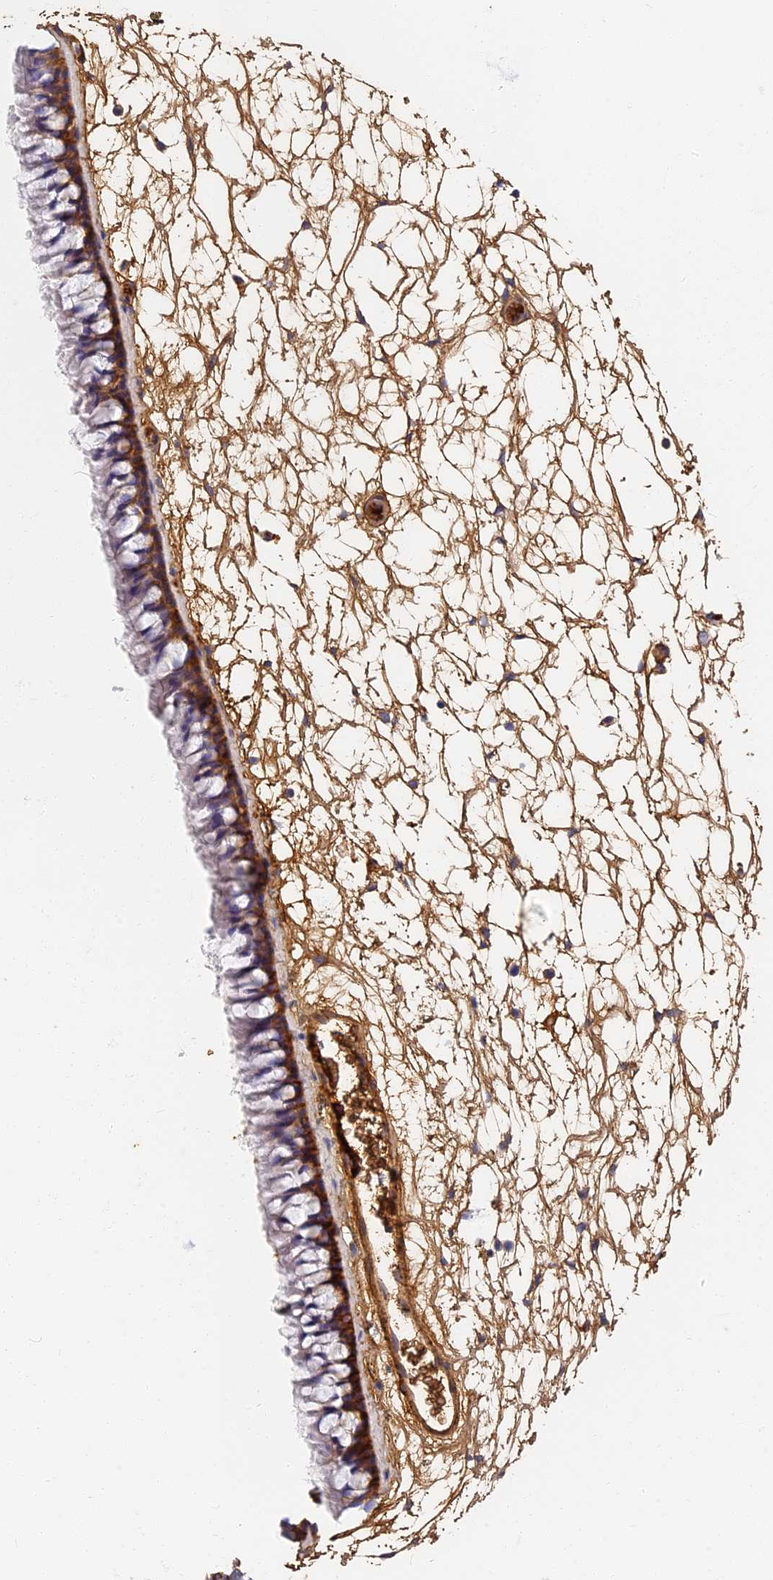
{"staining": {"intensity": "moderate", "quantity": "<25%", "location": "cytoplasmic/membranous"}, "tissue": "nasopharynx", "cell_type": "Respiratory epithelial cells", "image_type": "normal", "snomed": [{"axis": "morphology", "description": "Normal tissue, NOS"}, {"axis": "topography", "description": "Nasopharynx"}], "caption": "Protein staining of normal nasopharynx shows moderate cytoplasmic/membranous positivity in approximately <25% of respiratory epithelial cells. (DAB (3,3'-diaminobenzidine) IHC, brown staining for protein, blue staining for nuclei).", "gene": "ITIH1", "patient": {"sex": "male", "age": 64}}